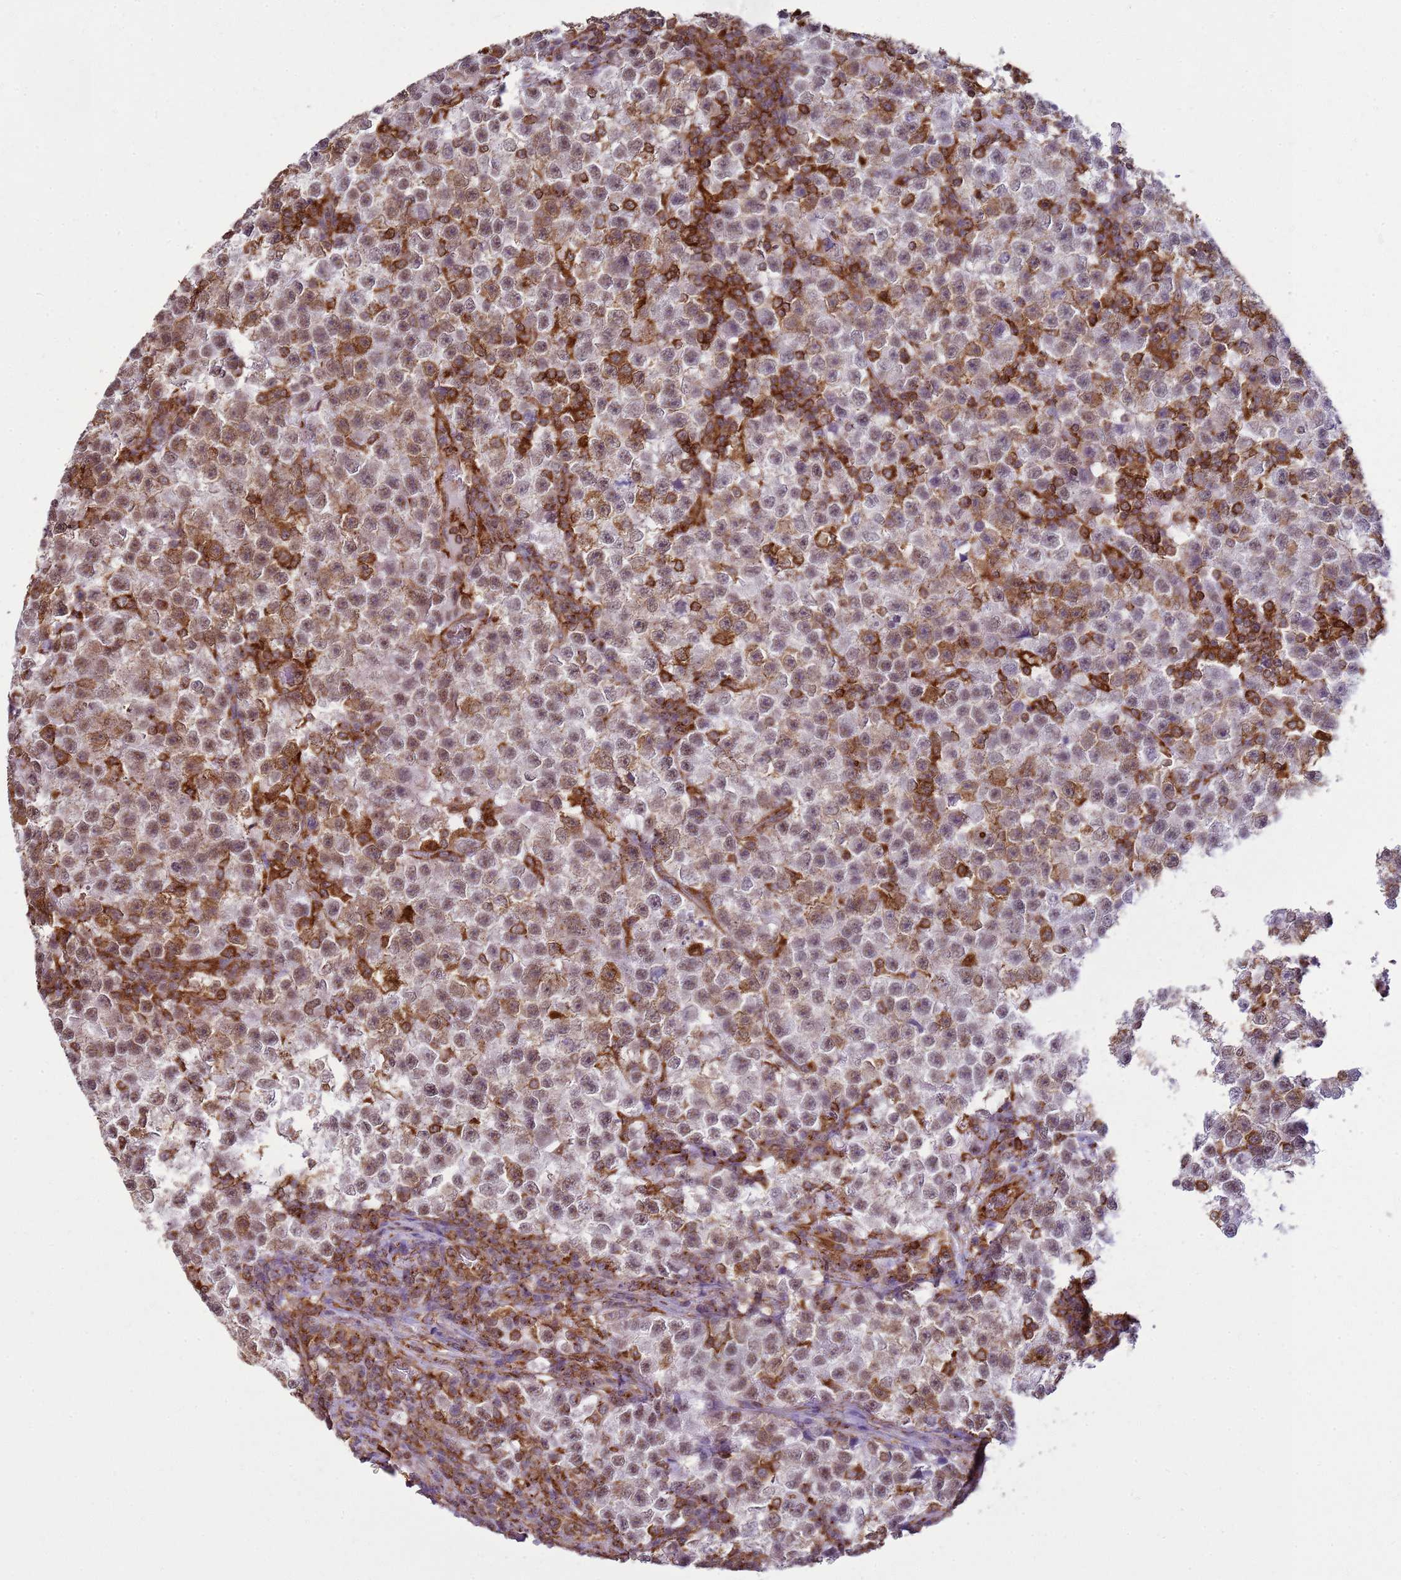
{"staining": {"intensity": "weak", "quantity": "25%-75%", "location": "cytoplasmic/membranous,nuclear"}, "tissue": "testis cancer", "cell_type": "Tumor cells", "image_type": "cancer", "snomed": [{"axis": "morphology", "description": "Seminoma, NOS"}, {"axis": "topography", "description": "Testis"}], "caption": "Protein expression analysis of testis seminoma displays weak cytoplasmic/membranous and nuclear positivity in approximately 25%-75% of tumor cells.", "gene": "GABRE", "patient": {"sex": "male", "age": 22}}